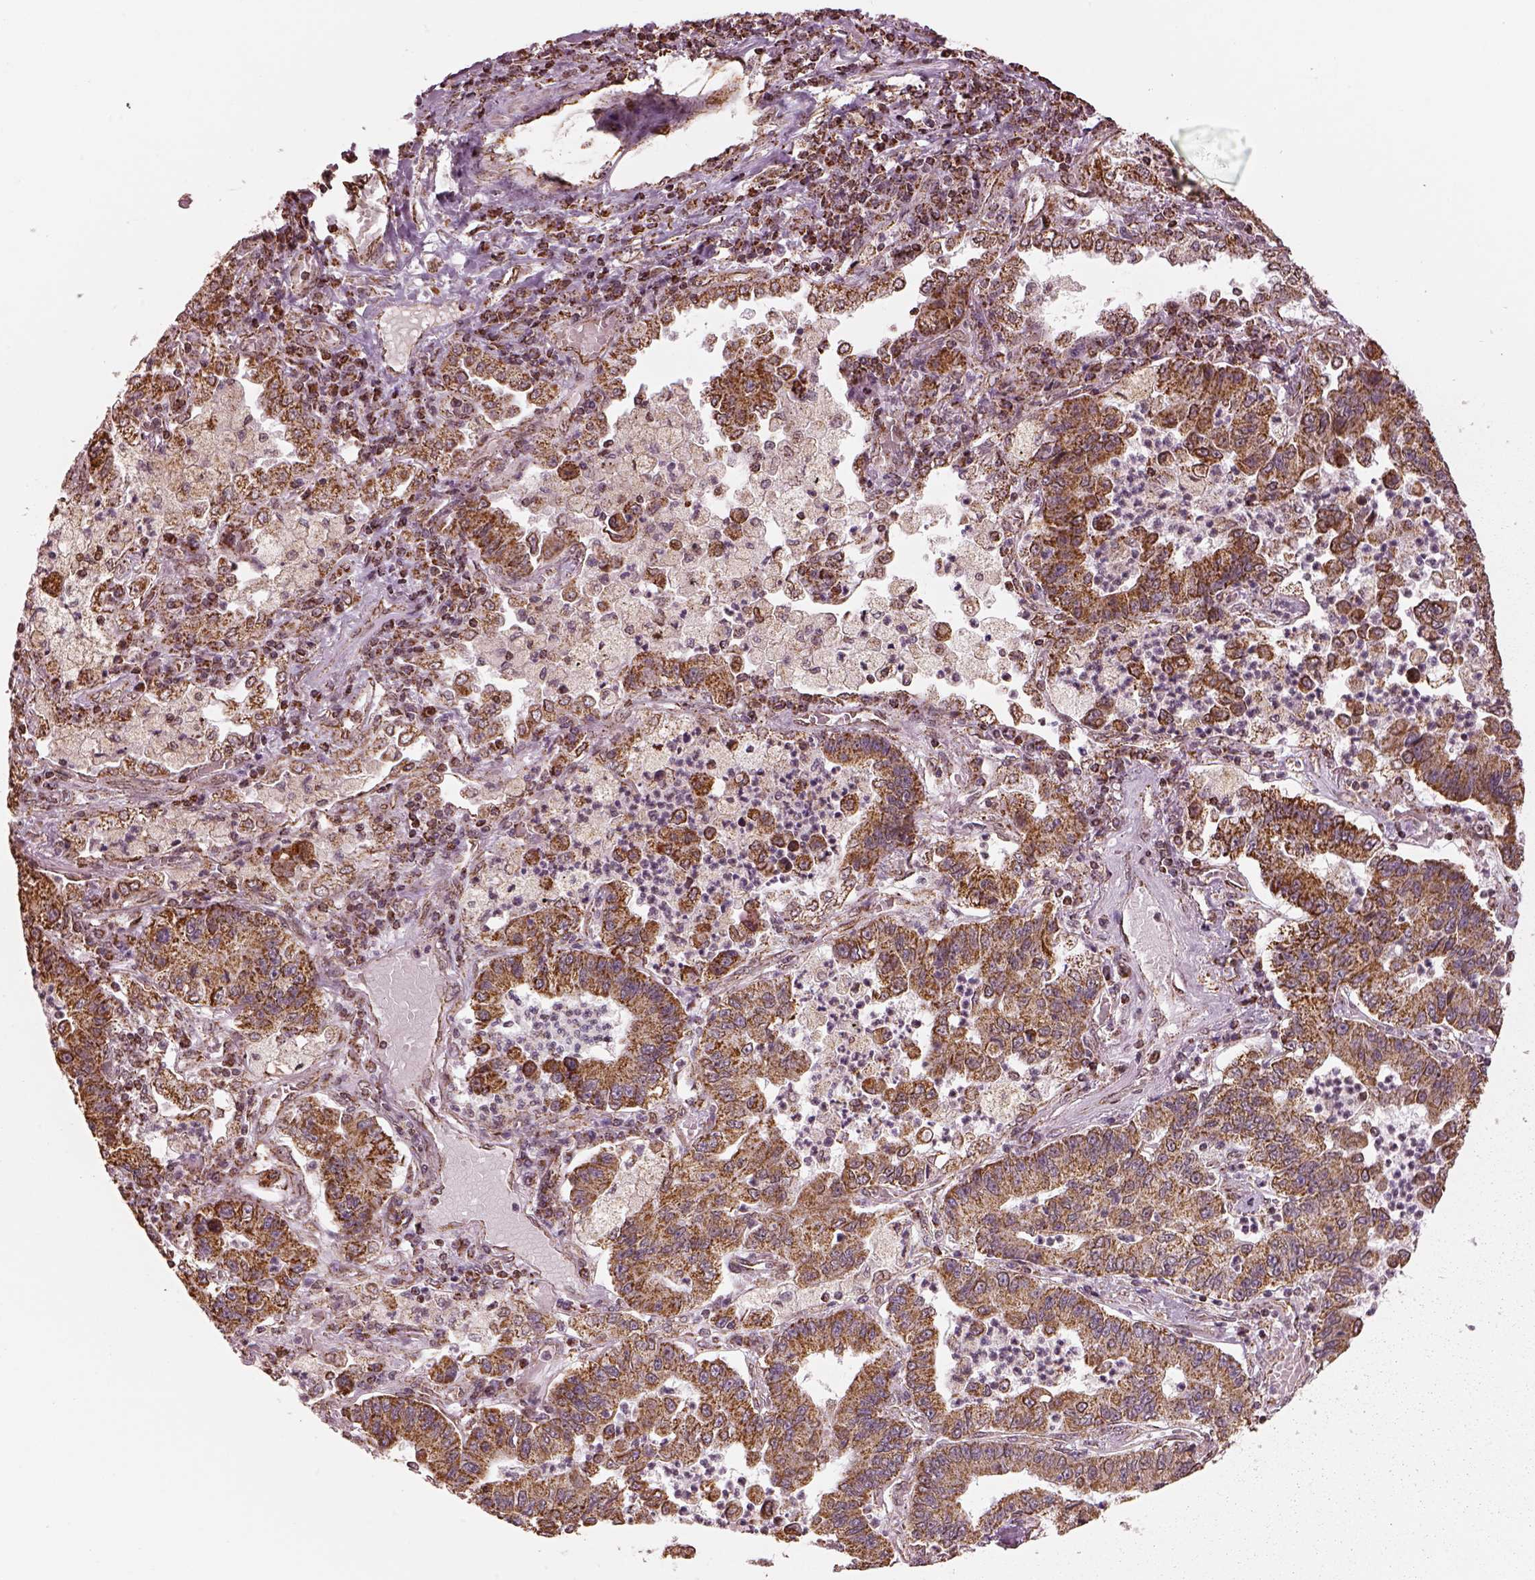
{"staining": {"intensity": "strong", "quantity": ">75%", "location": "cytoplasmic/membranous"}, "tissue": "lung cancer", "cell_type": "Tumor cells", "image_type": "cancer", "snomed": [{"axis": "morphology", "description": "Adenocarcinoma, NOS"}, {"axis": "topography", "description": "Lung"}], "caption": "About >75% of tumor cells in human adenocarcinoma (lung) reveal strong cytoplasmic/membranous protein expression as visualized by brown immunohistochemical staining.", "gene": "ACOT2", "patient": {"sex": "female", "age": 57}}